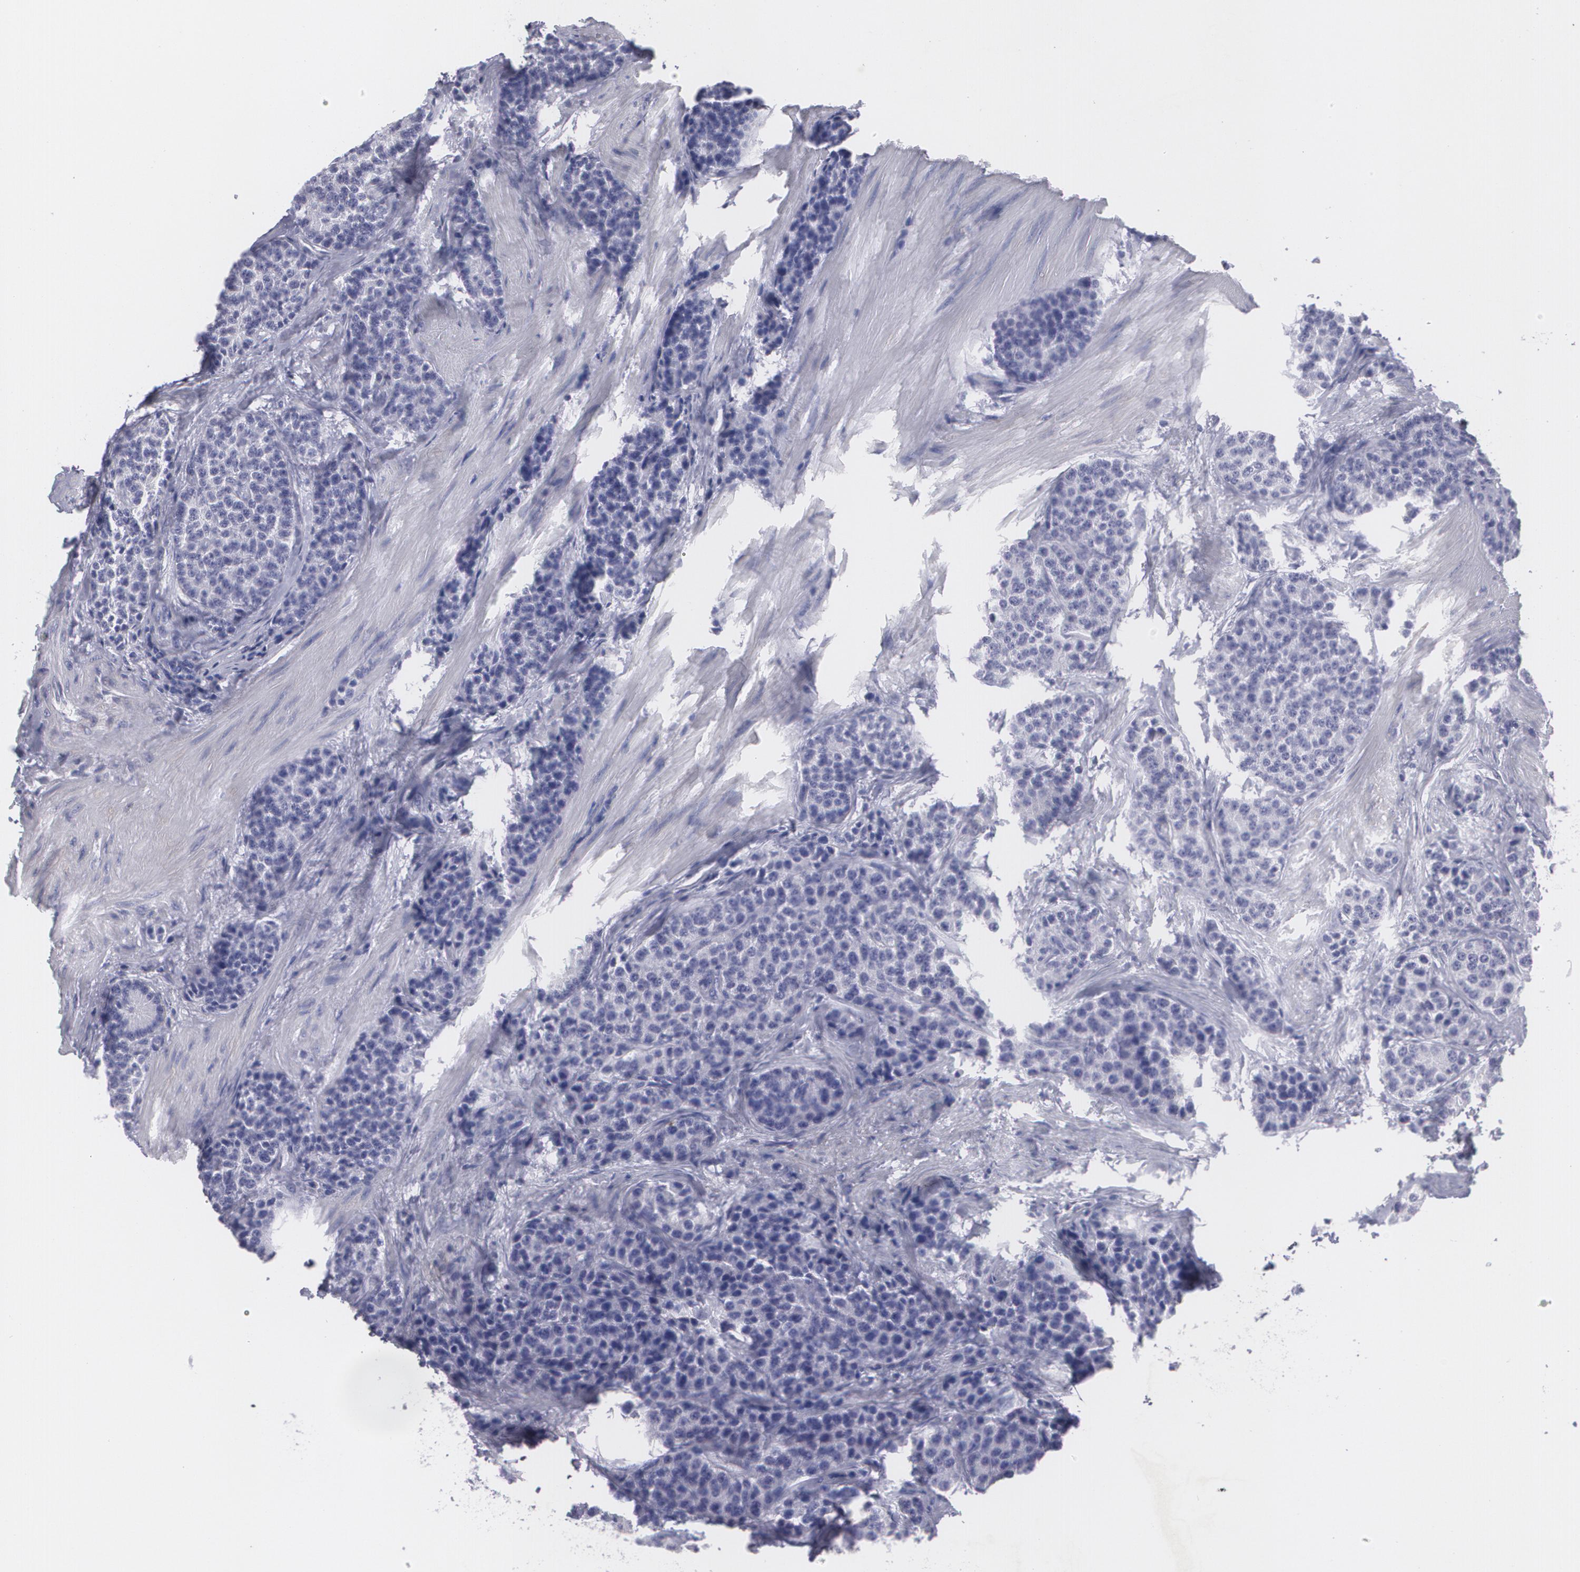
{"staining": {"intensity": "negative", "quantity": "none", "location": "none"}, "tissue": "carcinoid", "cell_type": "Tumor cells", "image_type": "cancer", "snomed": [{"axis": "morphology", "description": "Carcinoid, malignant, NOS"}, {"axis": "topography", "description": "Stomach"}], "caption": "IHC histopathology image of malignant carcinoid stained for a protein (brown), which reveals no positivity in tumor cells.", "gene": "MAP2", "patient": {"sex": "female", "age": 76}}